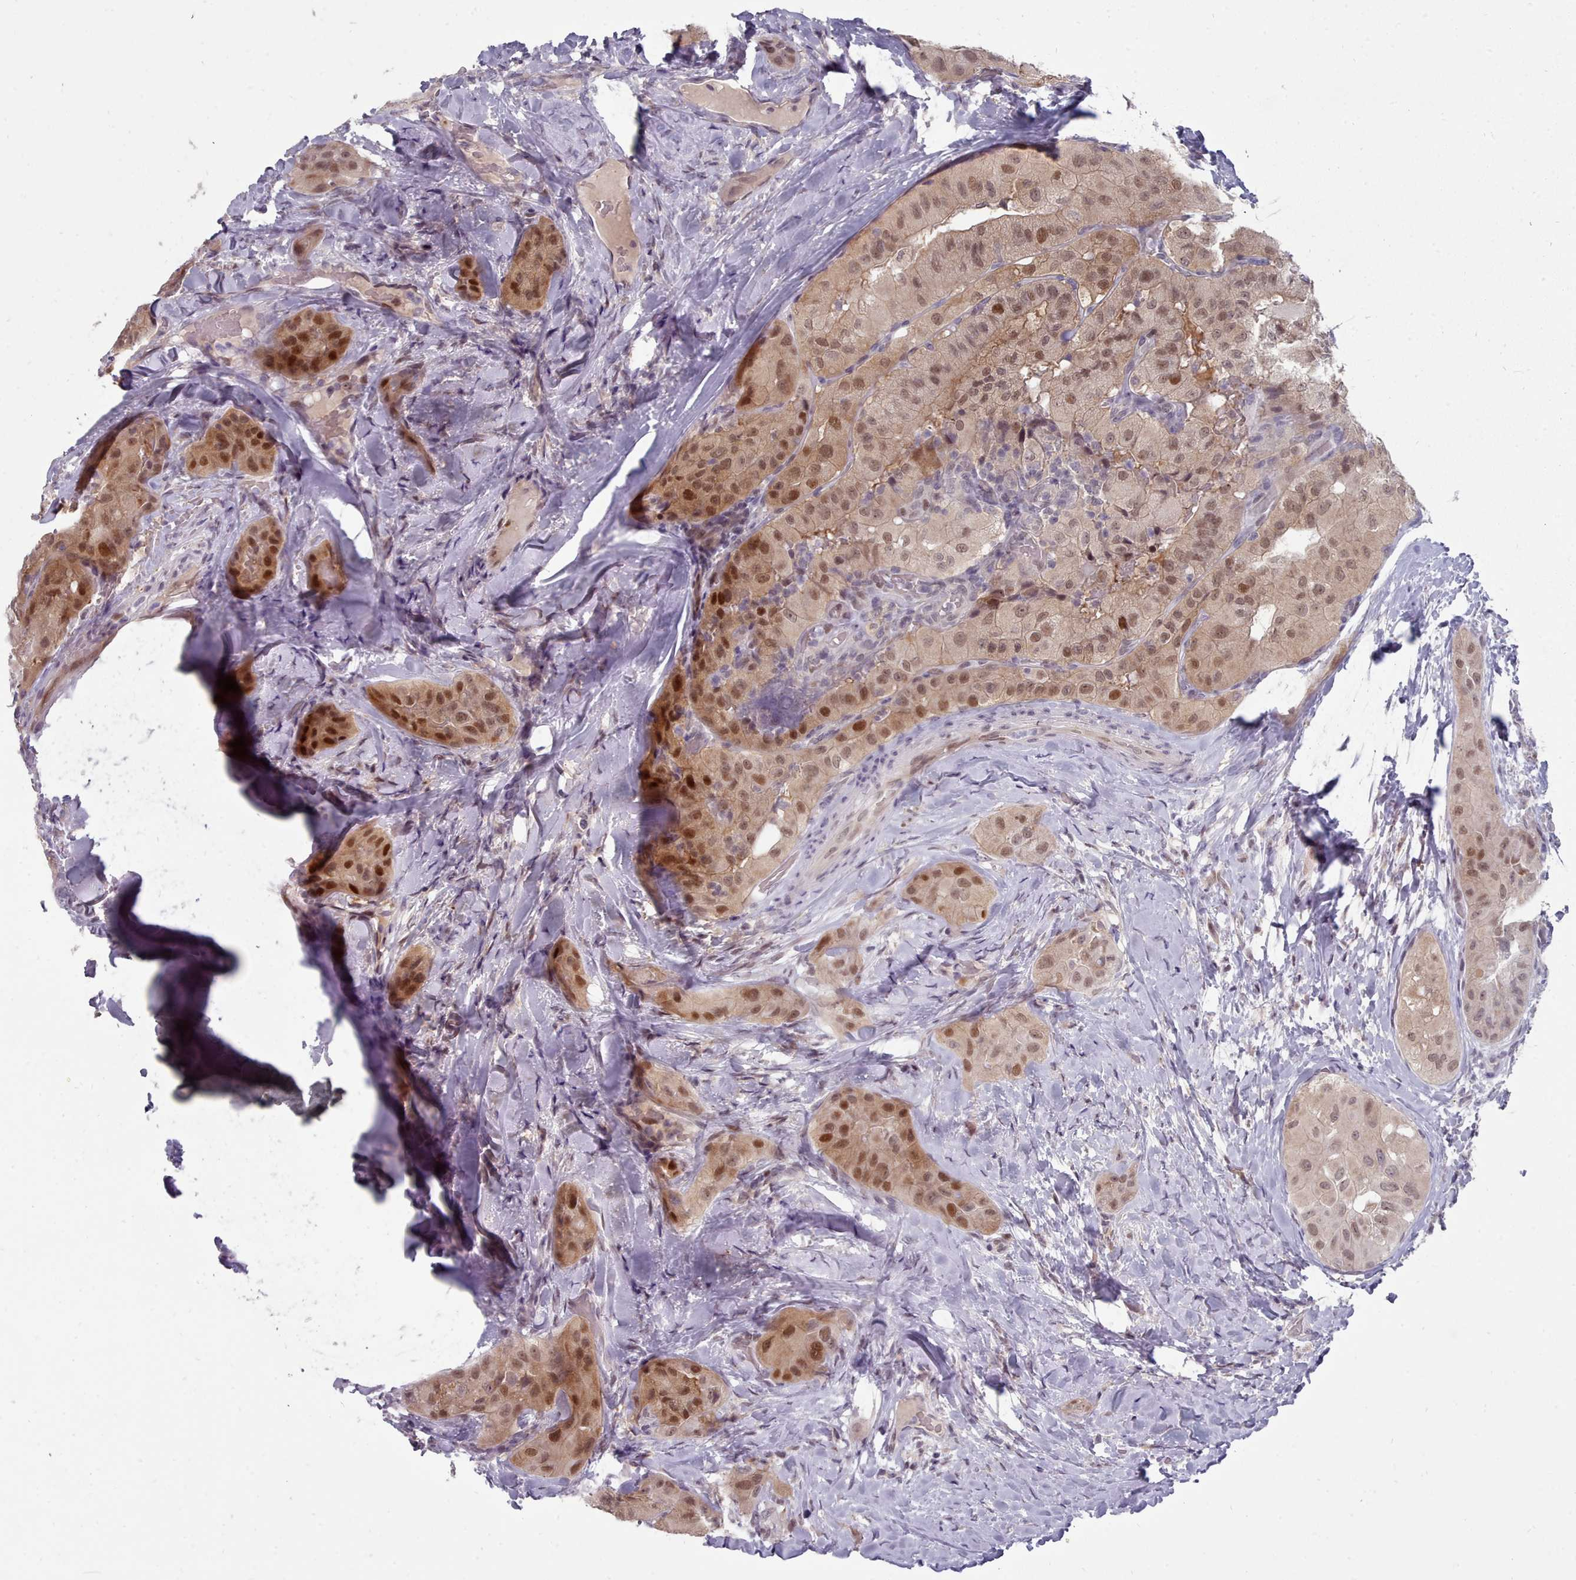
{"staining": {"intensity": "moderate", "quantity": ">75%", "location": "nuclear"}, "tissue": "thyroid cancer", "cell_type": "Tumor cells", "image_type": "cancer", "snomed": [{"axis": "morphology", "description": "Normal tissue, NOS"}, {"axis": "morphology", "description": "Papillary adenocarcinoma, NOS"}, {"axis": "topography", "description": "Thyroid gland"}], "caption": "This micrograph displays immunohistochemistry (IHC) staining of thyroid cancer (papillary adenocarcinoma), with medium moderate nuclear positivity in approximately >75% of tumor cells.", "gene": "GINS1", "patient": {"sex": "female", "age": 59}}